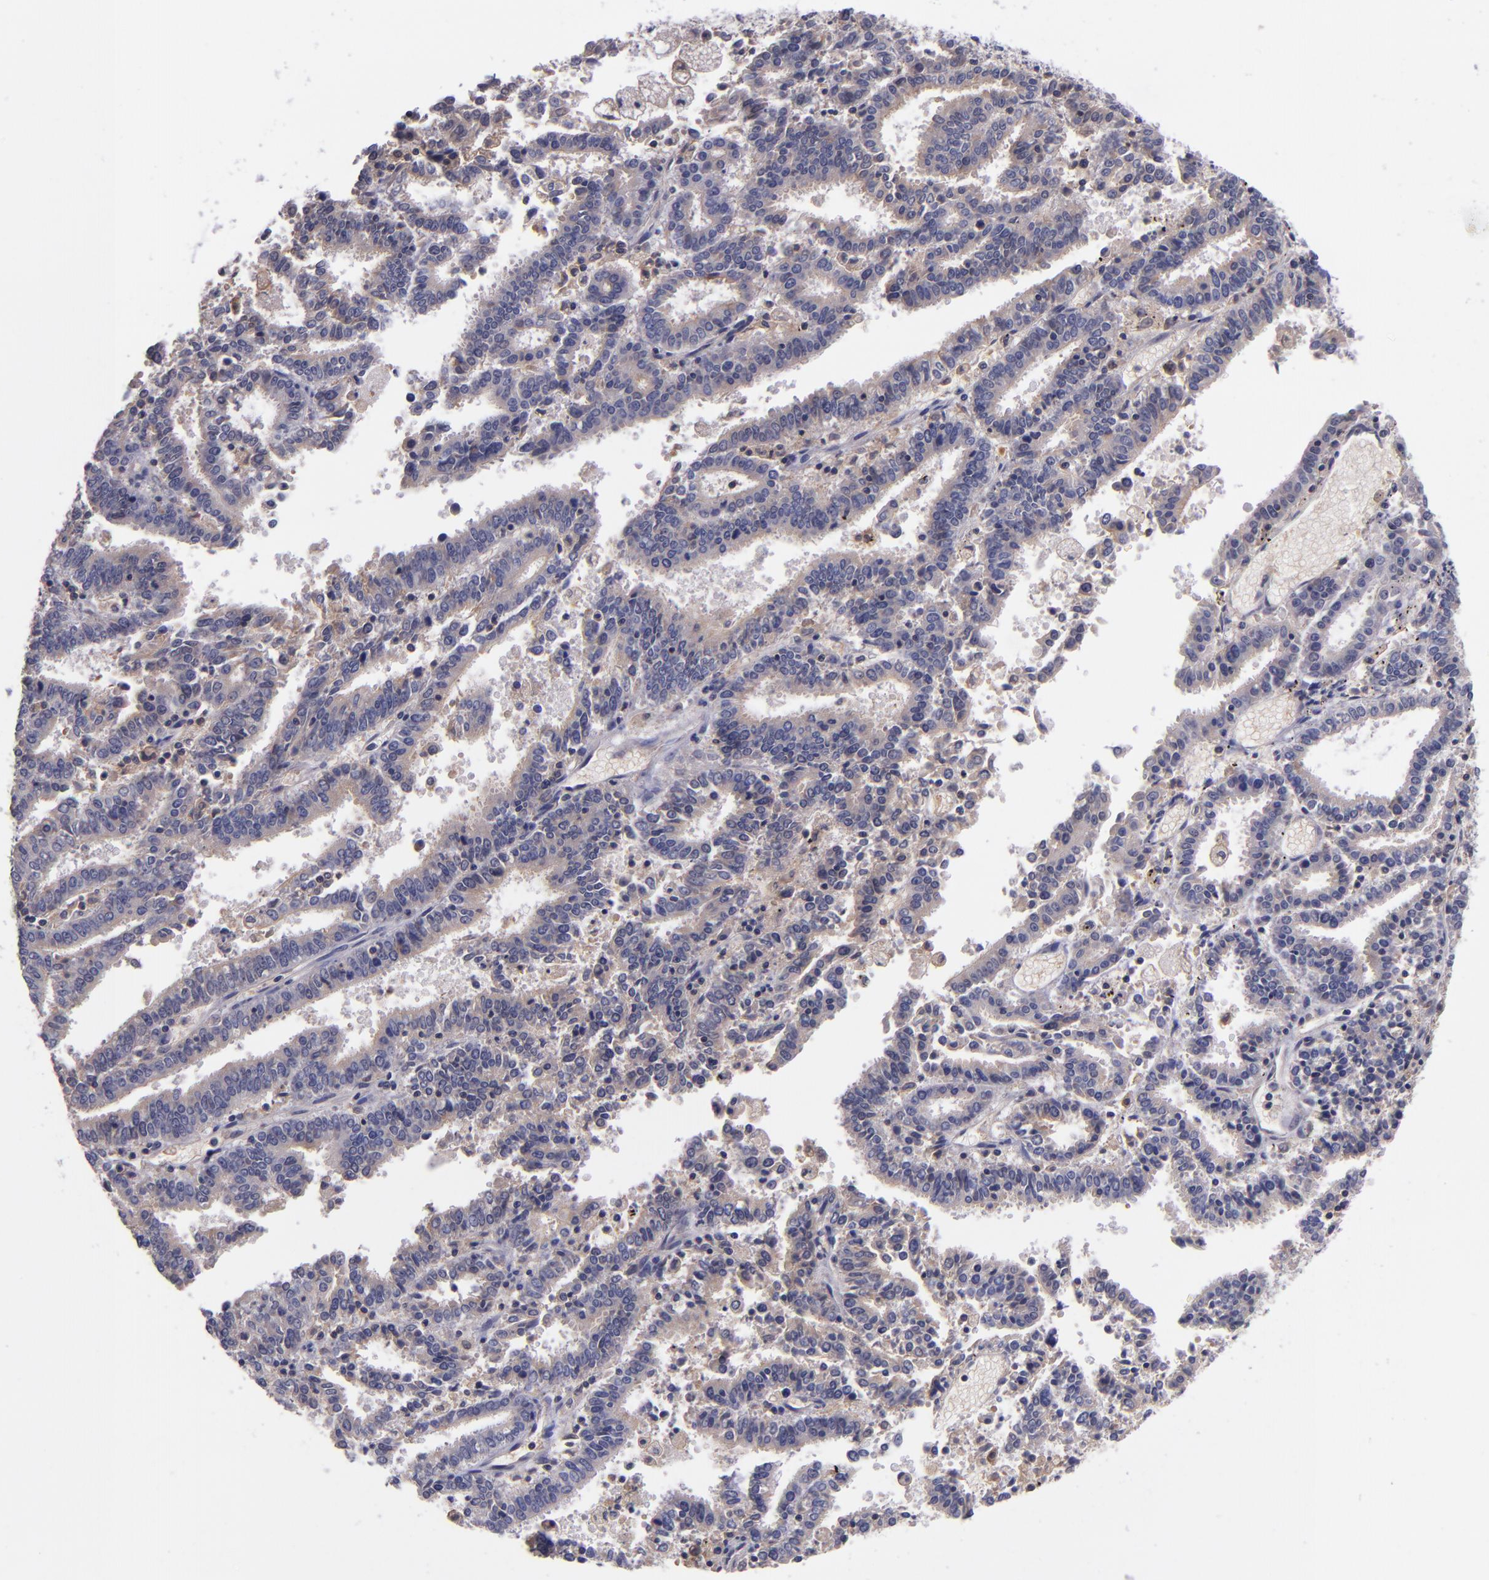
{"staining": {"intensity": "weak", "quantity": ">75%", "location": "cytoplasmic/membranous"}, "tissue": "endometrial cancer", "cell_type": "Tumor cells", "image_type": "cancer", "snomed": [{"axis": "morphology", "description": "Adenocarcinoma, NOS"}, {"axis": "topography", "description": "Uterus"}], "caption": "The photomicrograph exhibits immunohistochemical staining of endometrial adenocarcinoma. There is weak cytoplasmic/membranous expression is seen in approximately >75% of tumor cells.", "gene": "RBP4", "patient": {"sex": "female", "age": 83}}